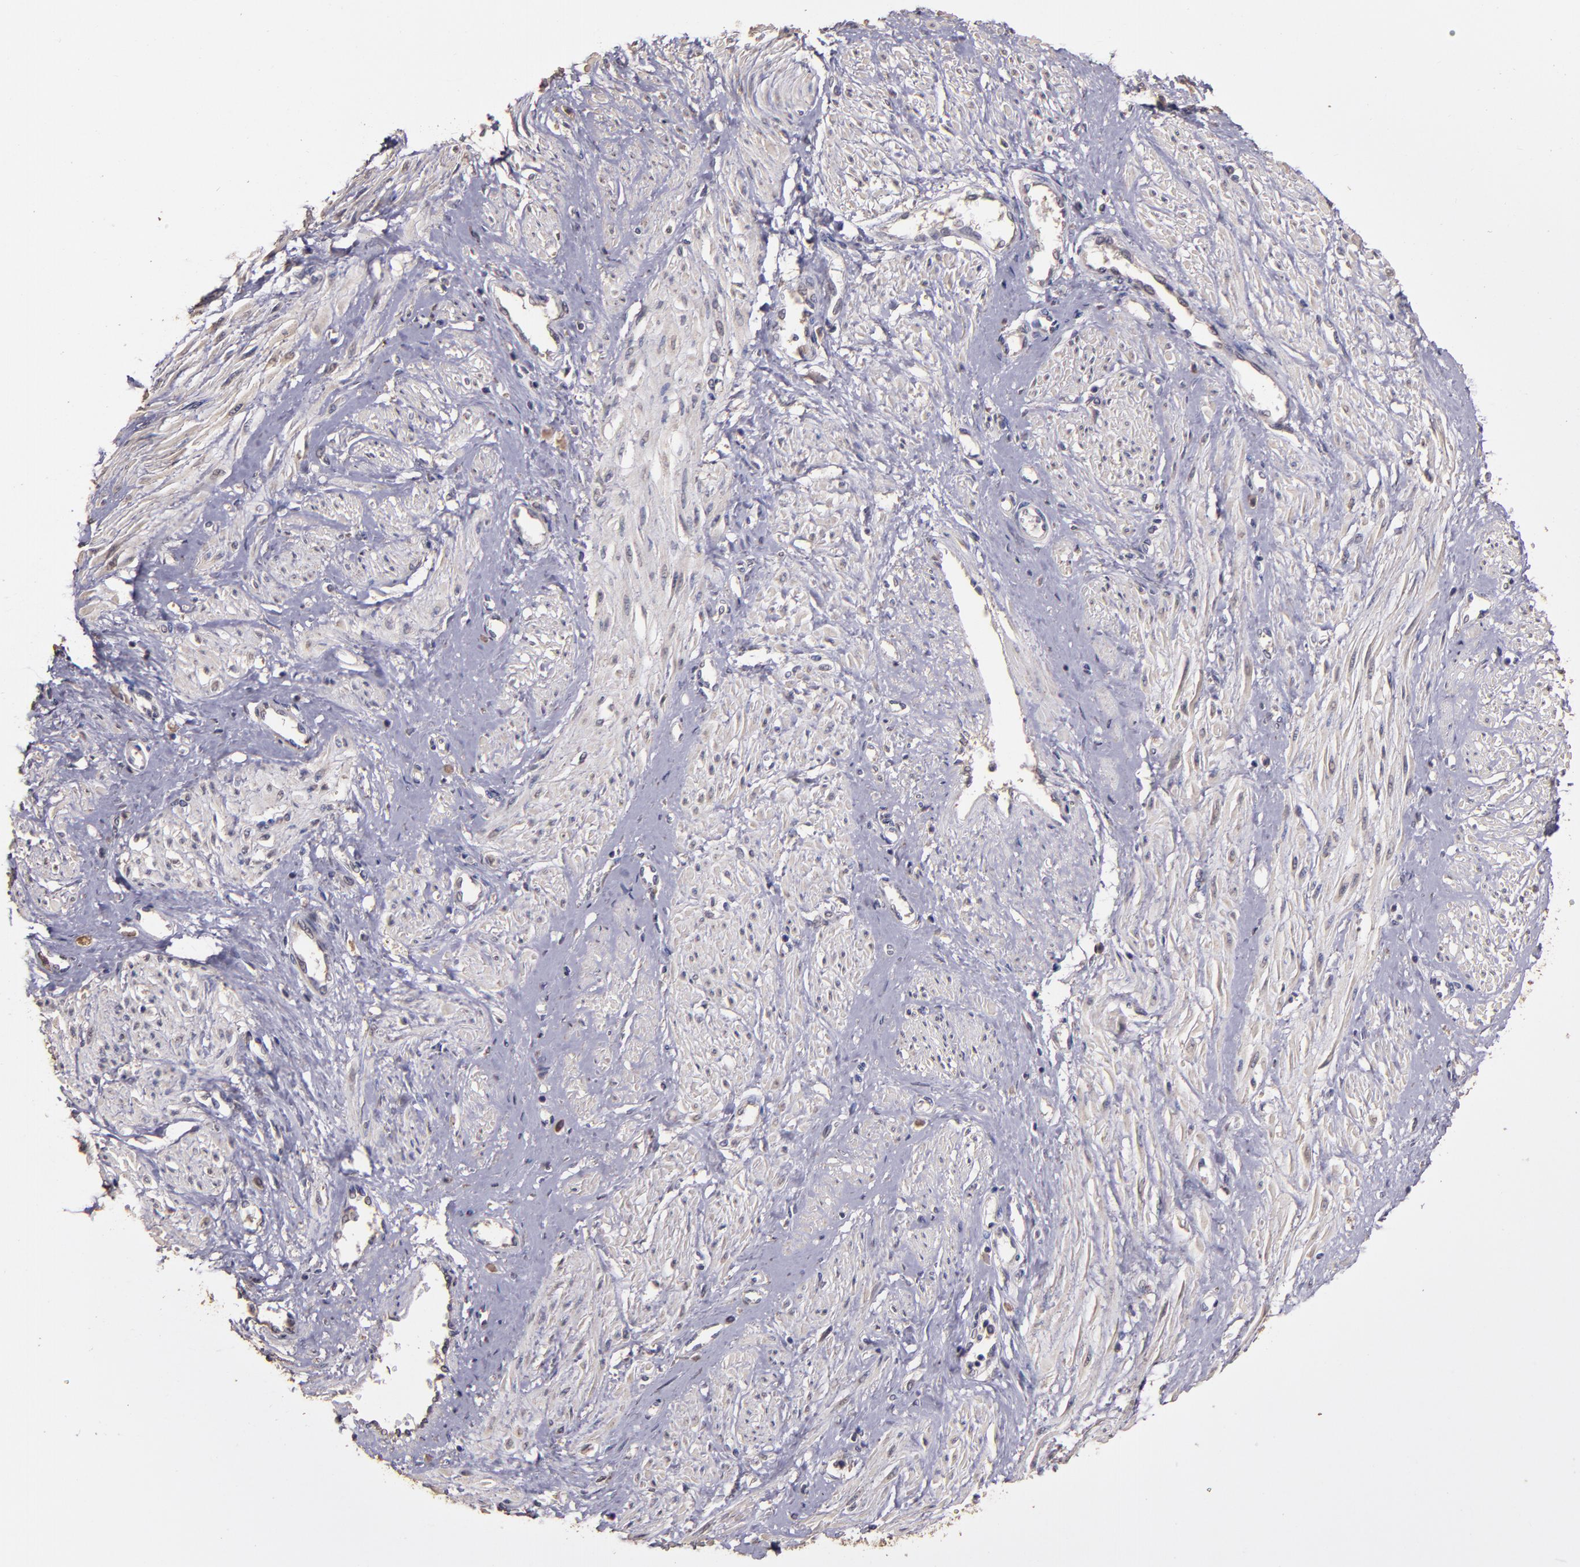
{"staining": {"intensity": "weak", "quantity": "<25%", "location": "cytoplasmic/membranous,nuclear"}, "tissue": "smooth muscle", "cell_type": "Smooth muscle cells", "image_type": "normal", "snomed": [{"axis": "morphology", "description": "Normal tissue, NOS"}, {"axis": "topography", "description": "Smooth muscle"}, {"axis": "topography", "description": "Uterus"}], "caption": "Immunohistochemical staining of normal smooth muscle exhibits no significant staining in smooth muscle cells.", "gene": "HECTD1", "patient": {"sex": "female", "age": 39}}